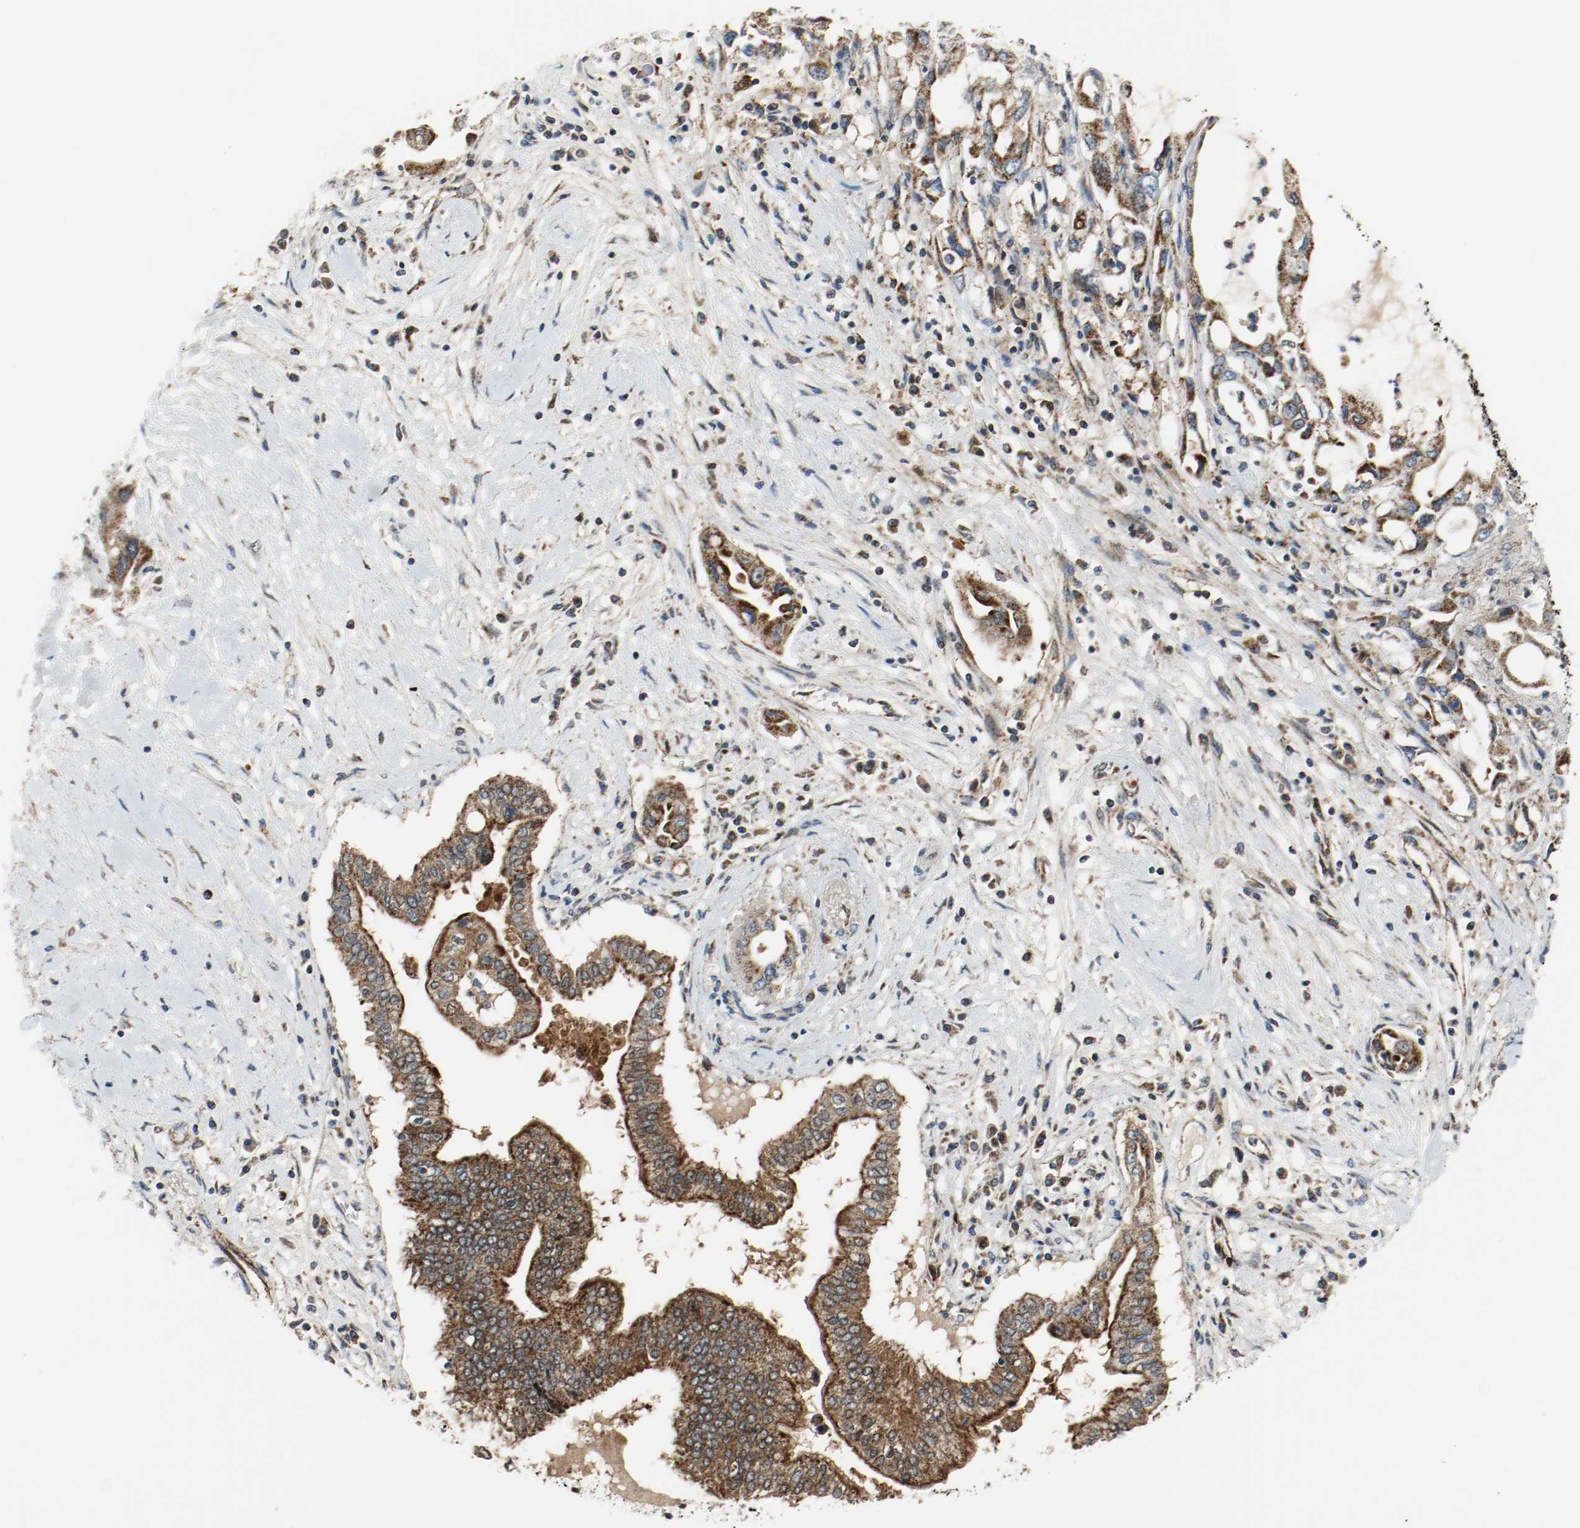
{"staining": {"intensity": "strong", "quantity": ">75%", "location": "cytoplasmic/membranous"}, "tissue": "pancreatic cancer", "cell_type": "Tumor cells", "image_type": "cancer", "snomed": [{"axis": "morphology", "description": "Adenocarcinoma, NOS"}, {"axis": "topography", "description": "Pancreas"}], "caption": "Immunohistochemical staining of human adenocarcinoma (pancreatic) reveals high levels of strong cytoplasmic/membranous protein positivity in about >75% of tumor cells.", "gene": "TXNRD1", "patient": {"sex": "female", "age": 57}}